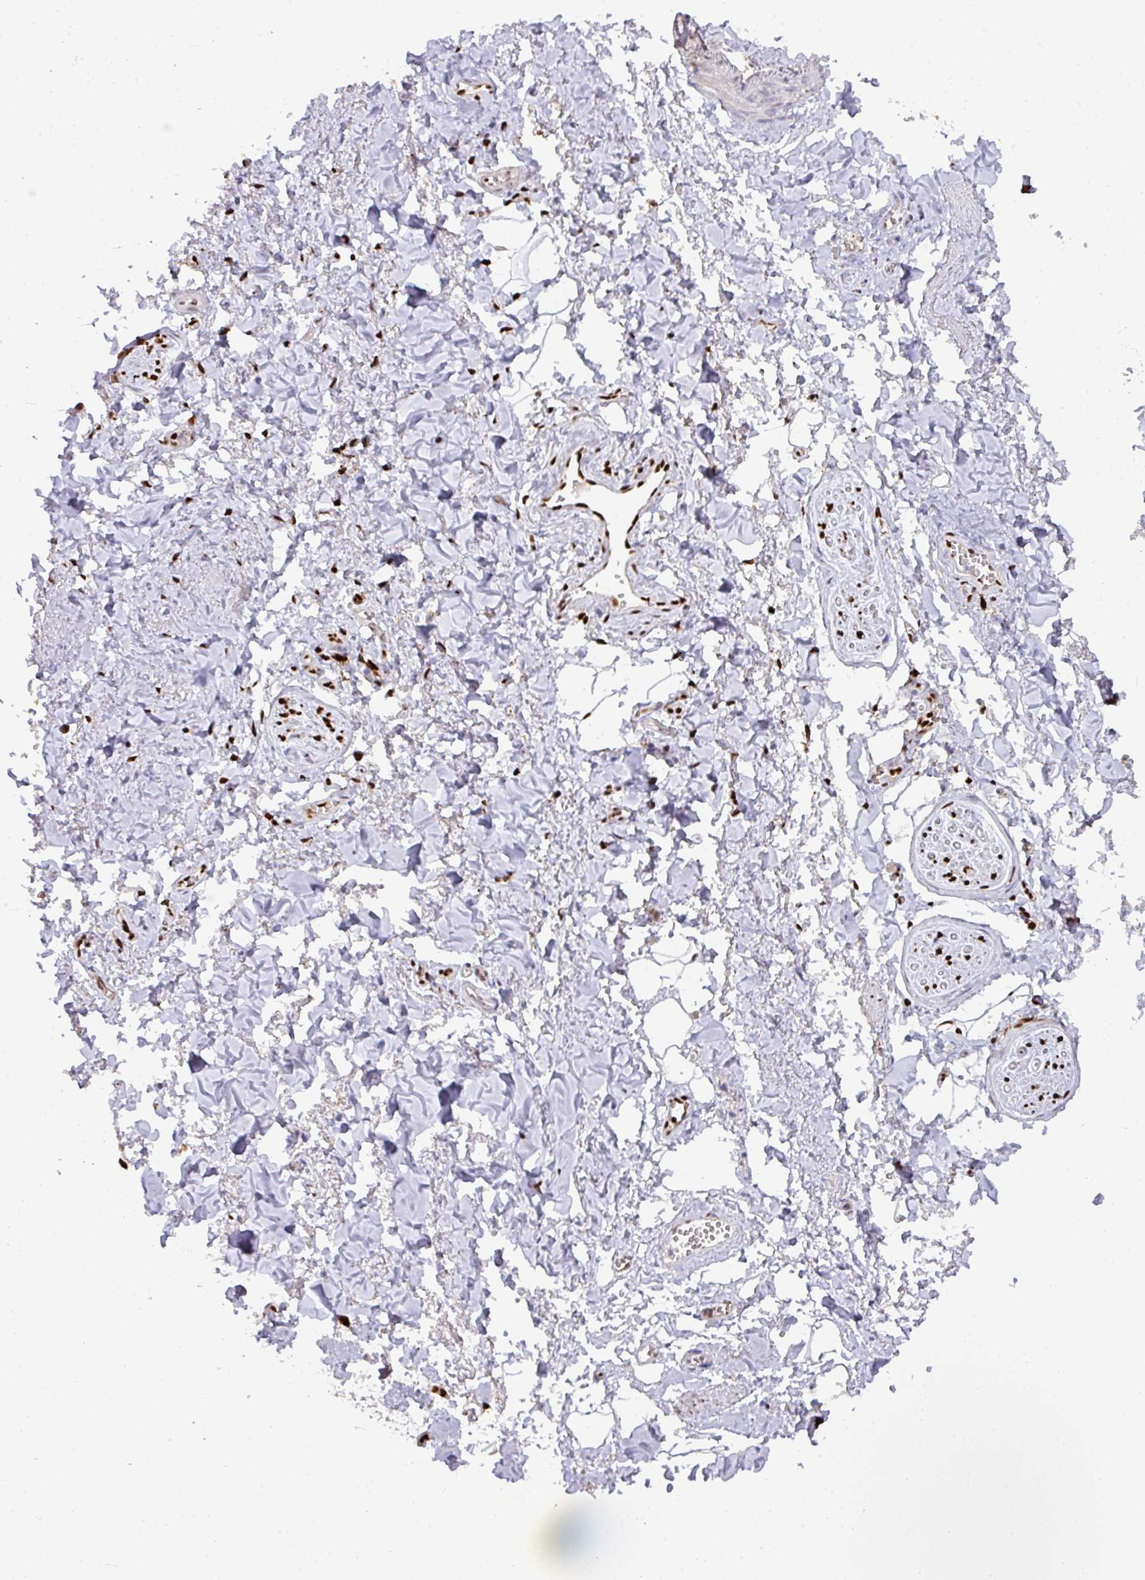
{"staining": {"intensity": "negative", "quantity": "none", "location": "none"}, "tissue": "adipose tissue", "cell_type": "Adipocytes", "image_type": "normal", "snomed": [{"axis": "morphology", "description": "Normal tissue, NOS"}, {"axis": "topography", "description": "Vulva"}, {"axis": "topography", "description": "Vagina"}, {"axis": "topography", "description": "Peripheral nerve tissue"}], "caption": "Protein analysis of unremarkable adipose tissue exhibits no significant staining in adipocytes. (Stains: DAB (3,3'-diaminobenzidine) immunohistochemistry with hematoxylin counter stain, Microscopy: brightfield microscopy at high magnification).", "gene": "SAMHD1", "patient": {"sex": "female", "age": 66}}